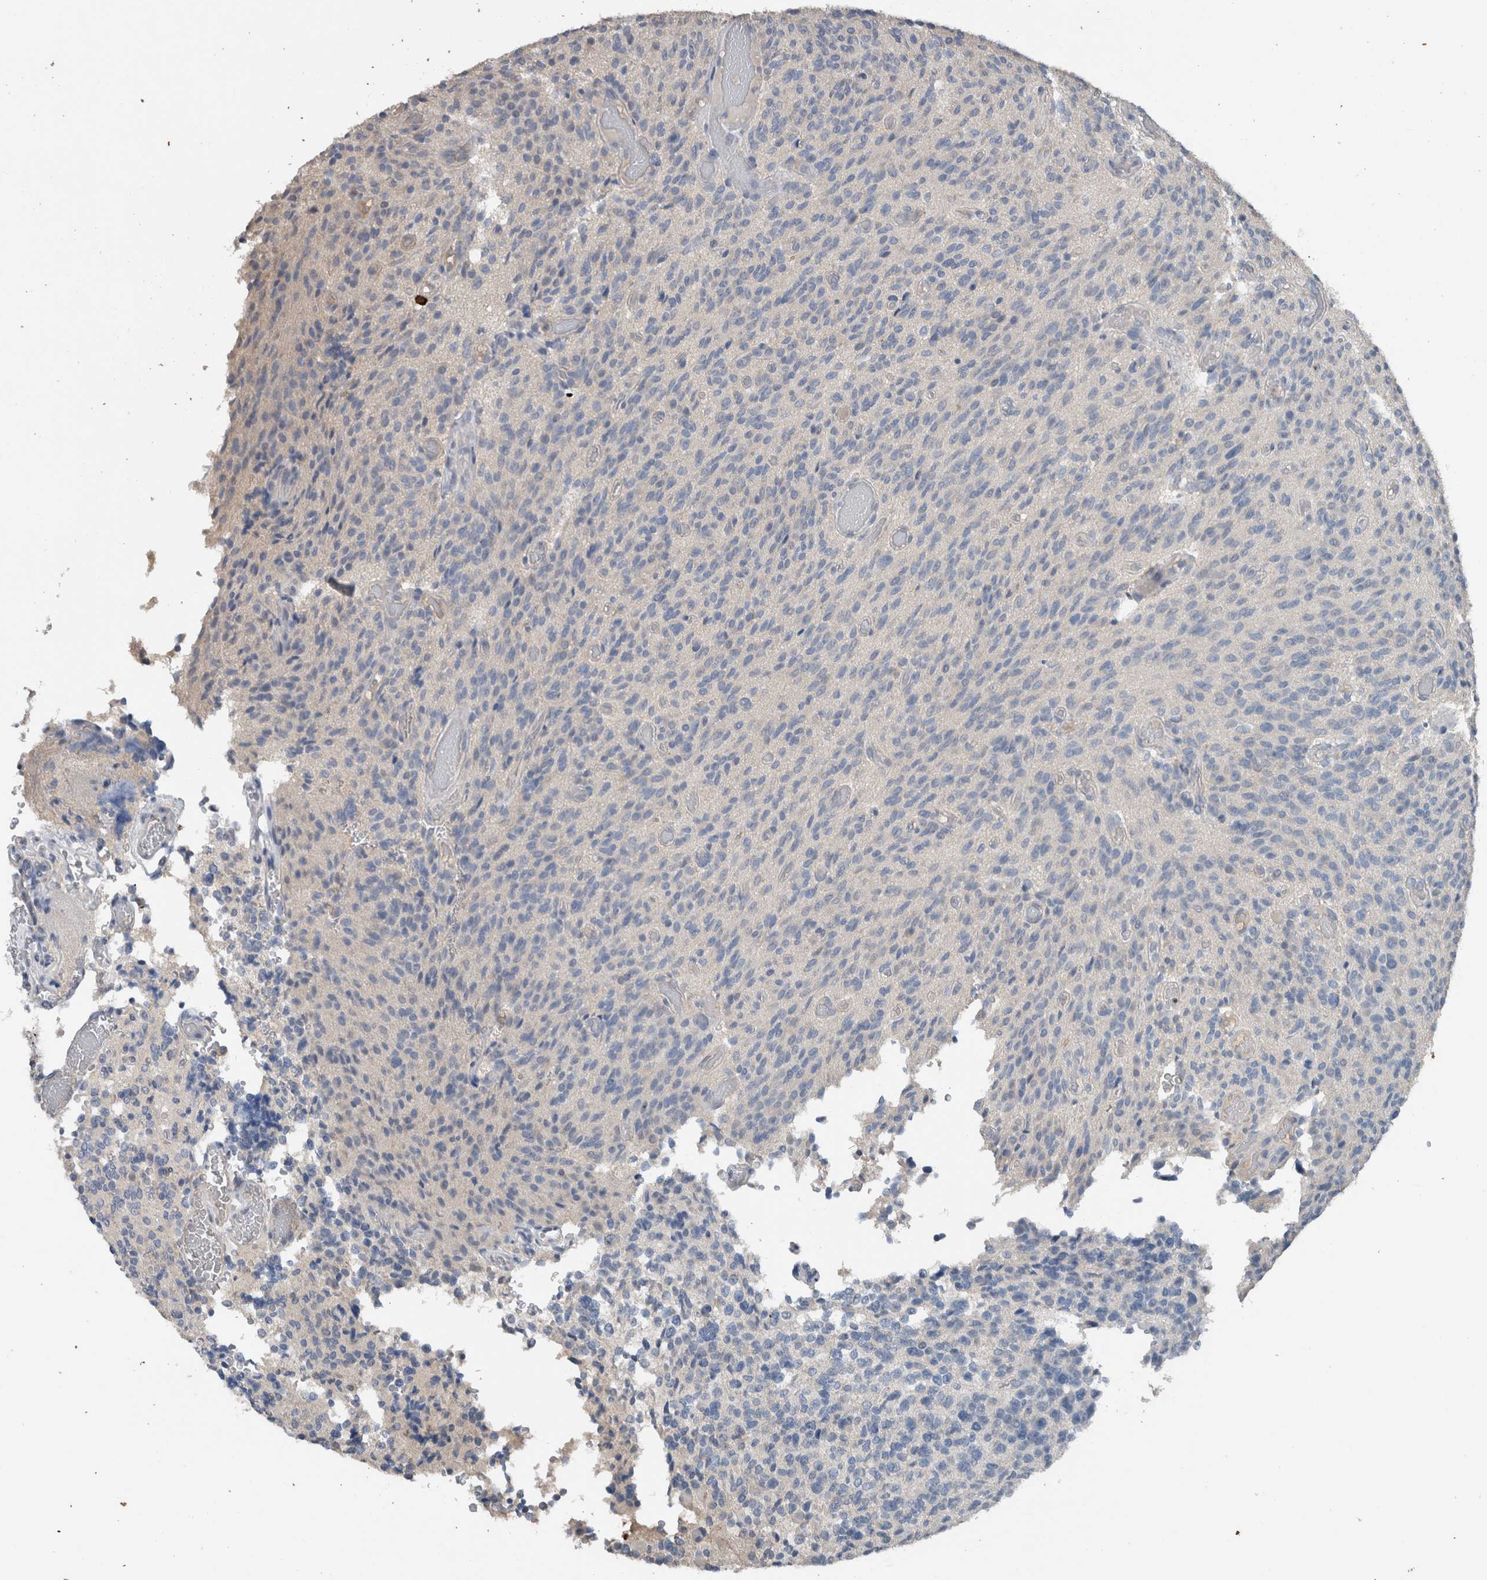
{"staining": {"intensity": "negative", "quantity": "none", "location": "none"}, "tissue": "glioma", "cell_type": "Tumor cells", "image_type": "cancer", "snomed": [{"axis": "morphology", "description": "Glioma, malignant, High grade"}, {"axis": "topography", "description": "Brain"}], "caption": "Tumor cells show no significant protein positivity in glioma.", "gene": "CRNN", "patient": {"sex": "male", "age": 34}}